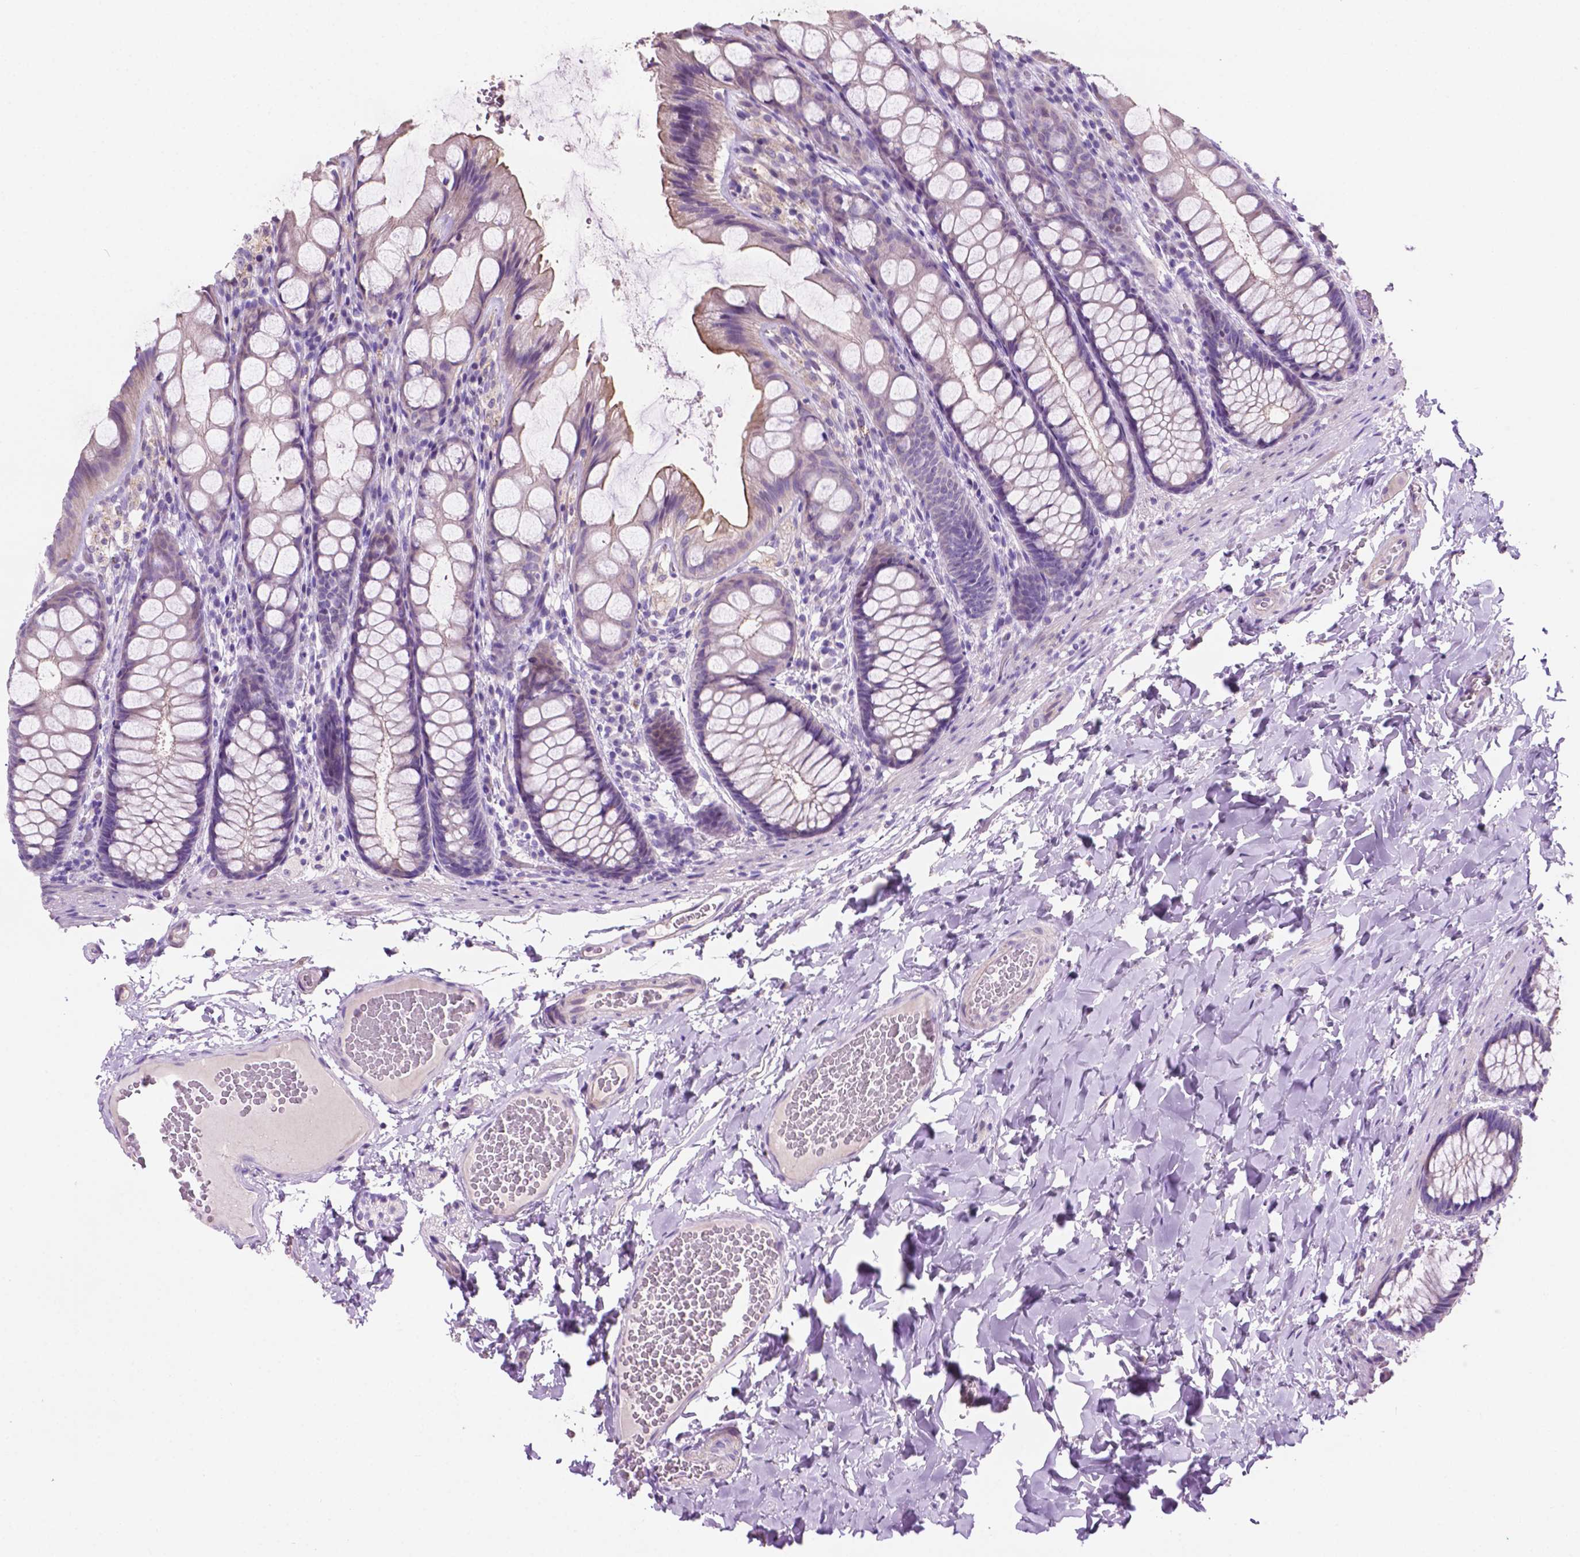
{"staining": {"intensity": "negative", "quantity": "none", "location": "none"}, "tissue": "colon", "cell_type": "Endothelial cells", "image_type": "normal", "snomed": [{"axis": "morphology", "description": "Normal tissue, NOS"}, {"axis": "topography", "description": "Colon"}], "caption": "Protein analysis of normal colon demonstrates no significant expression in endothelial cells. (DAB IHC with hematoxylin counter stain).", "gene": "CLDN17", "patient": {"sex": "male", "age": 47}}